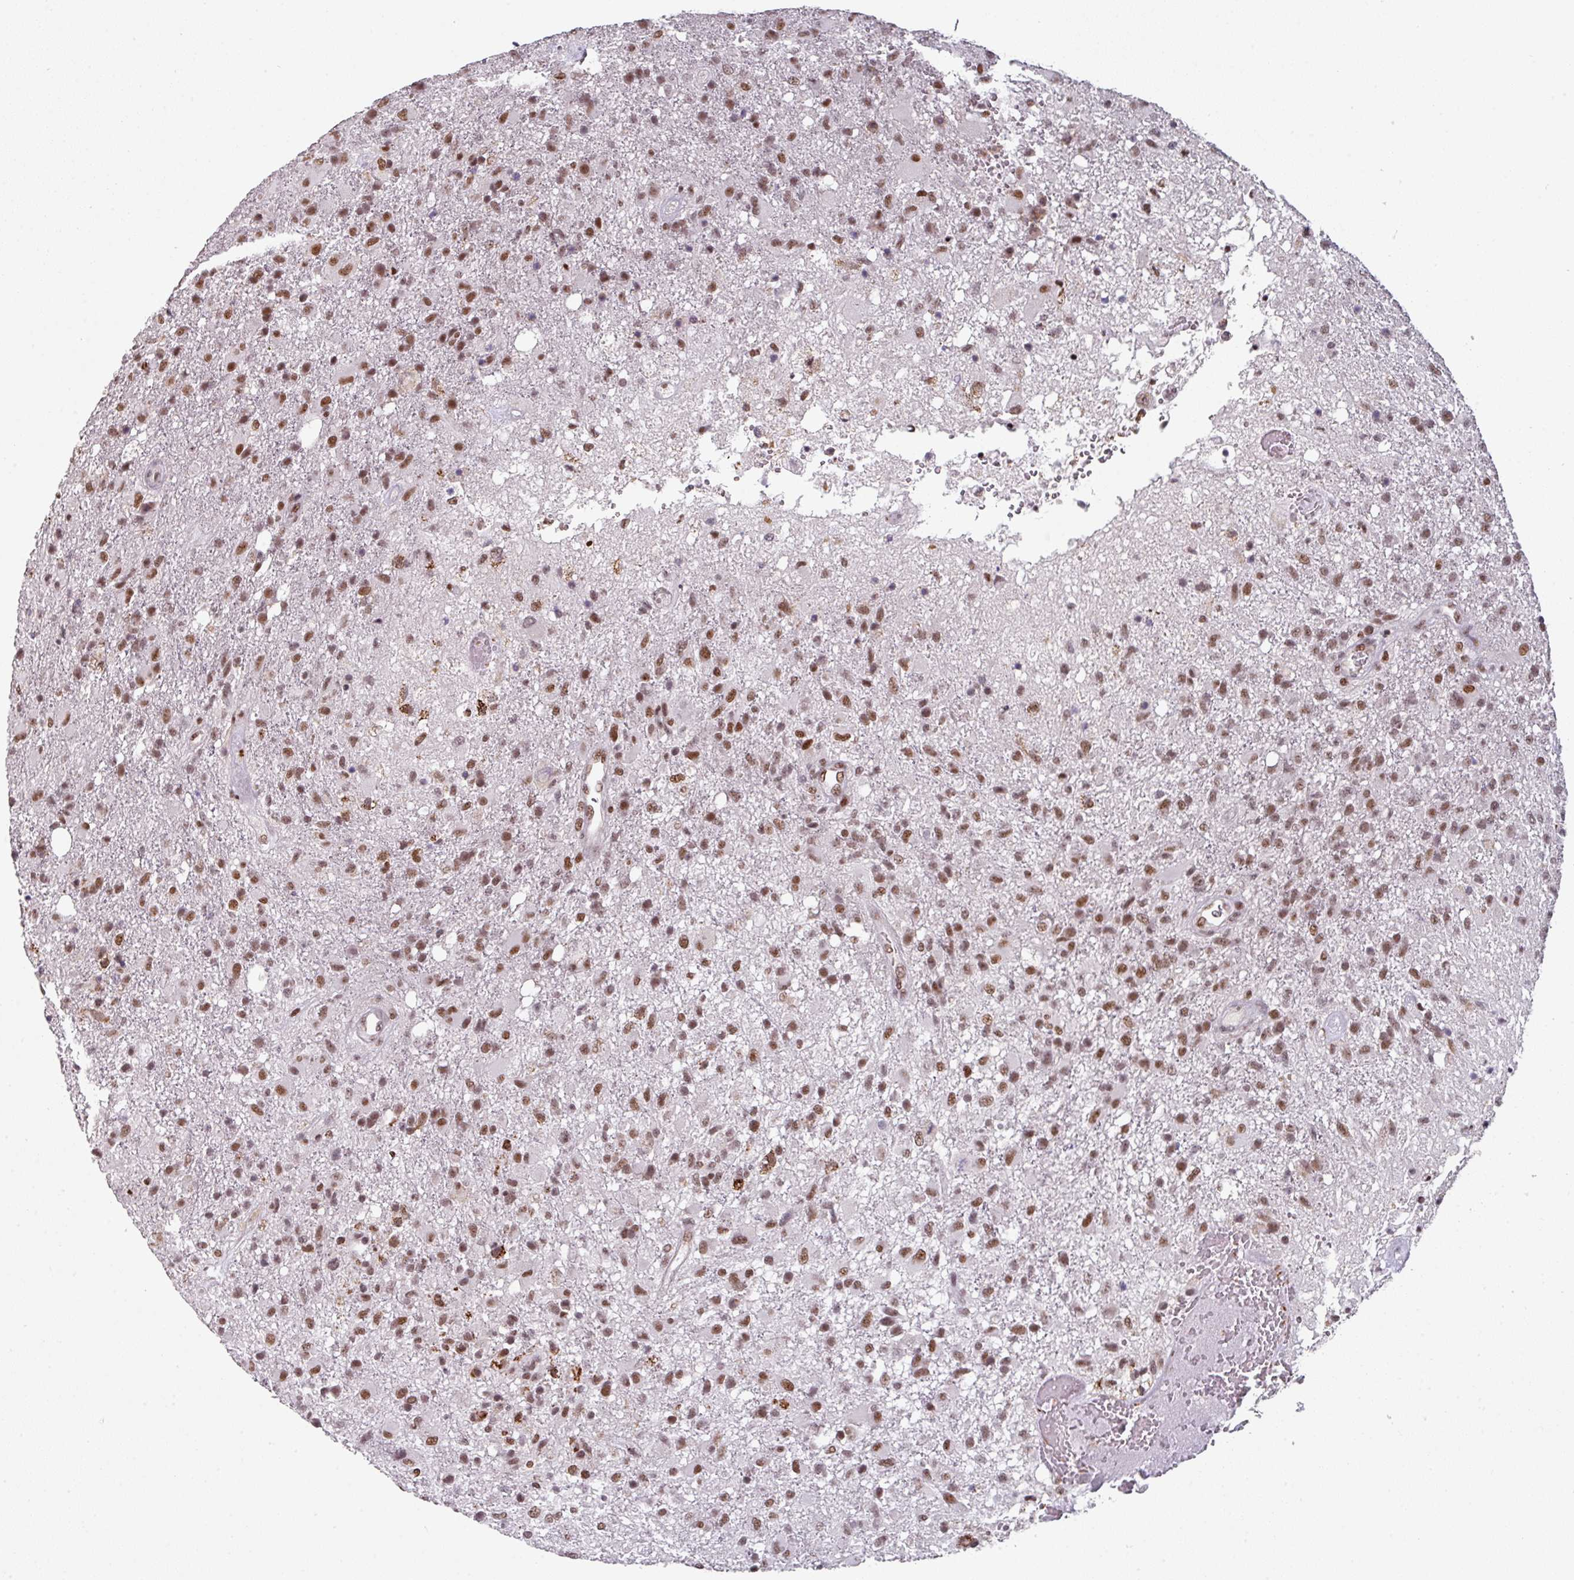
{"staining": {"intensity": "moderate", "quantity": ">75%", "location": "nuclear"}, "tissue": "glioma", "cell_type": "Tumor cells", "image_type": "cancer", "snomed": [{"axis": "morphology", "description": "Glioma, malignant, High grade"}, {"axis": "topography", "description": "Brain"}], "caption": "Moderate nuclear expression is identified in about >75% of tumor cells in high-grade glioma (malignant).", "gene": "RAD50", "patient": {"sex": "female", "age": 74}}